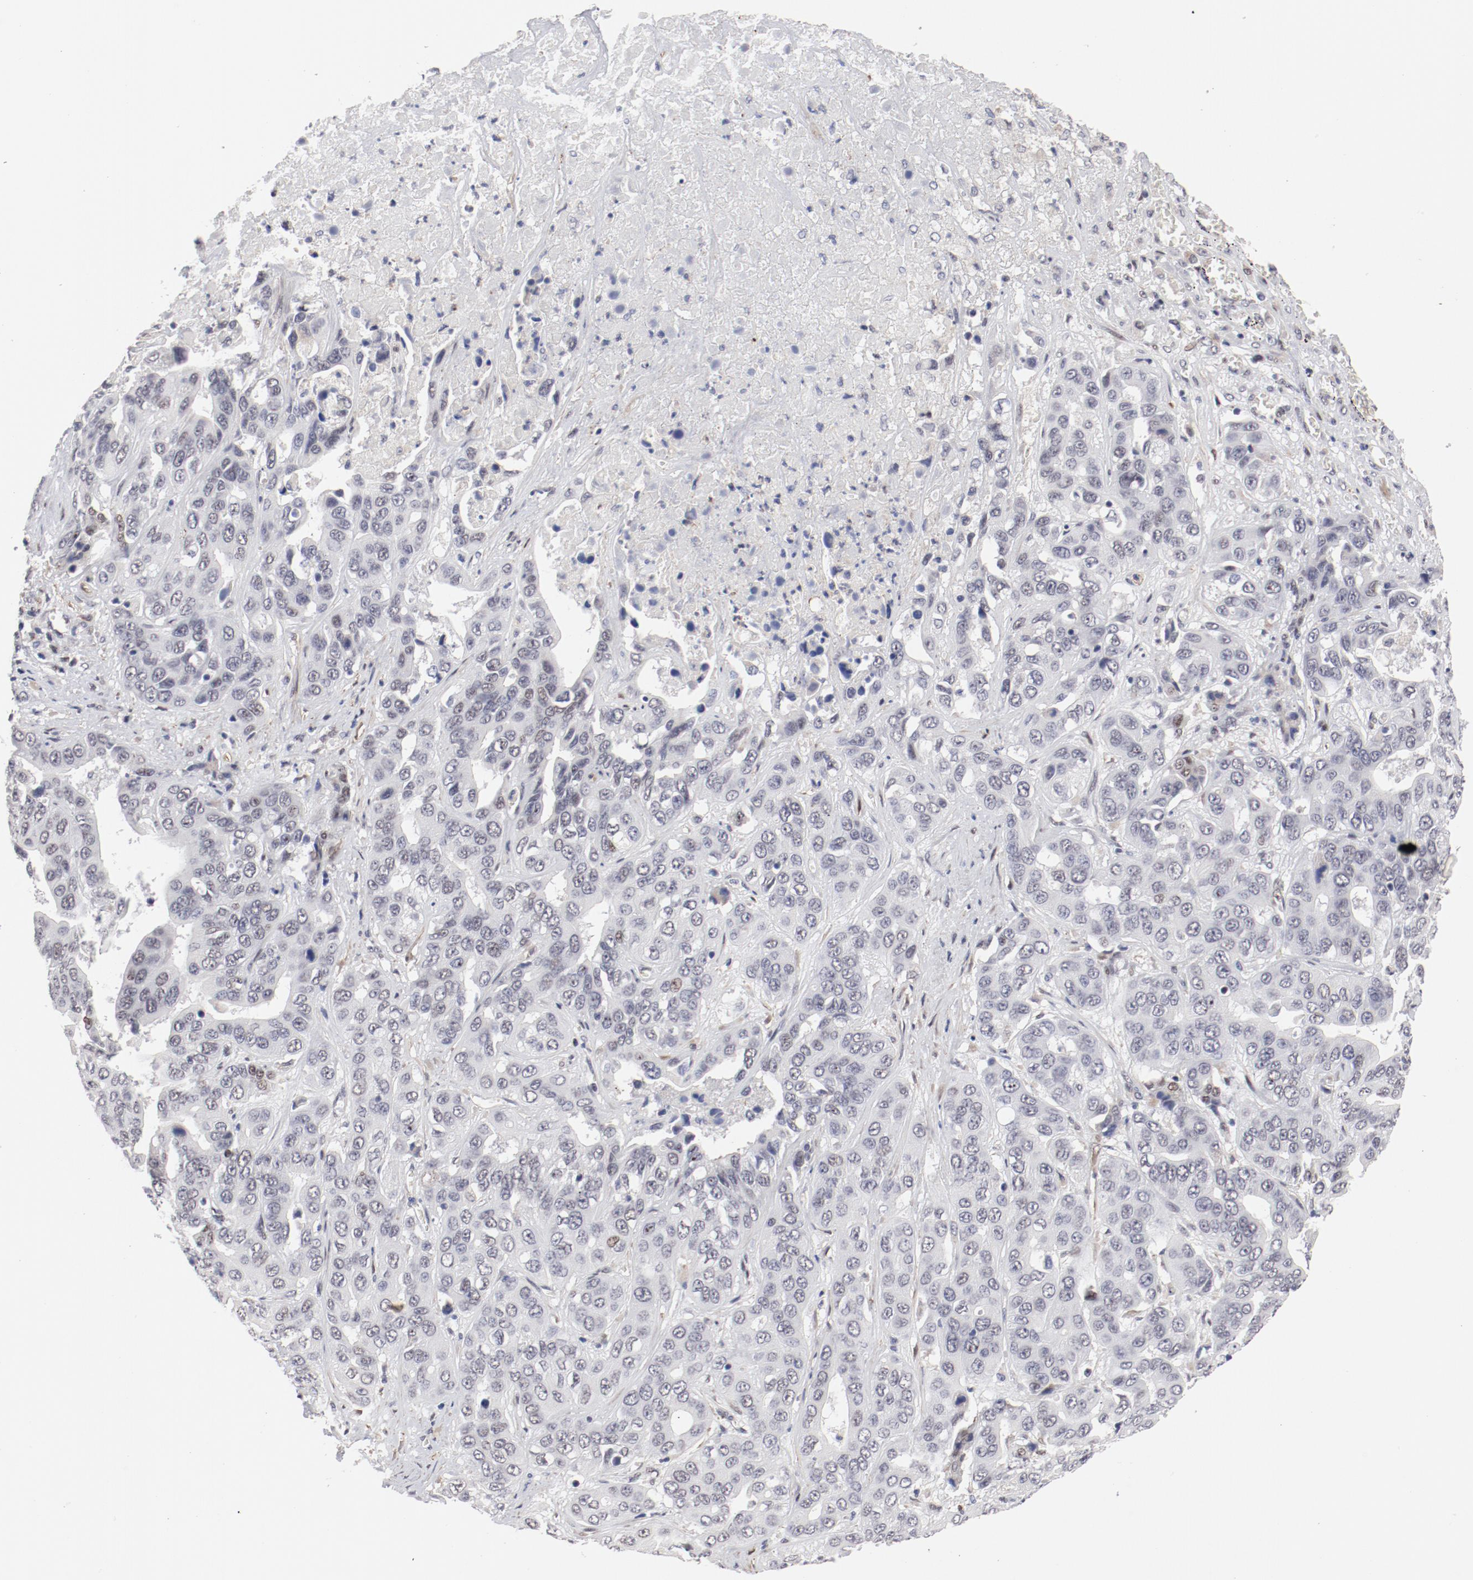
{"staining": {"intensity": "negative", "quantity": "none", "location": "none"}, "tissue": "liver cancer", "cell_type": "Tumor cells", "image_type": "cancer", "snomed": [{"axis": "morphology", "description": "Cholangiocarcinoma"}, {"axis": "topography", "description": "Liver"}], "caption": "Cholangiocarcinoma (liver) stained for a protein using IHC reveals no expression tumor cells.", "gene": "FSCB", "patient": {"sex": "female", "age": 52}}